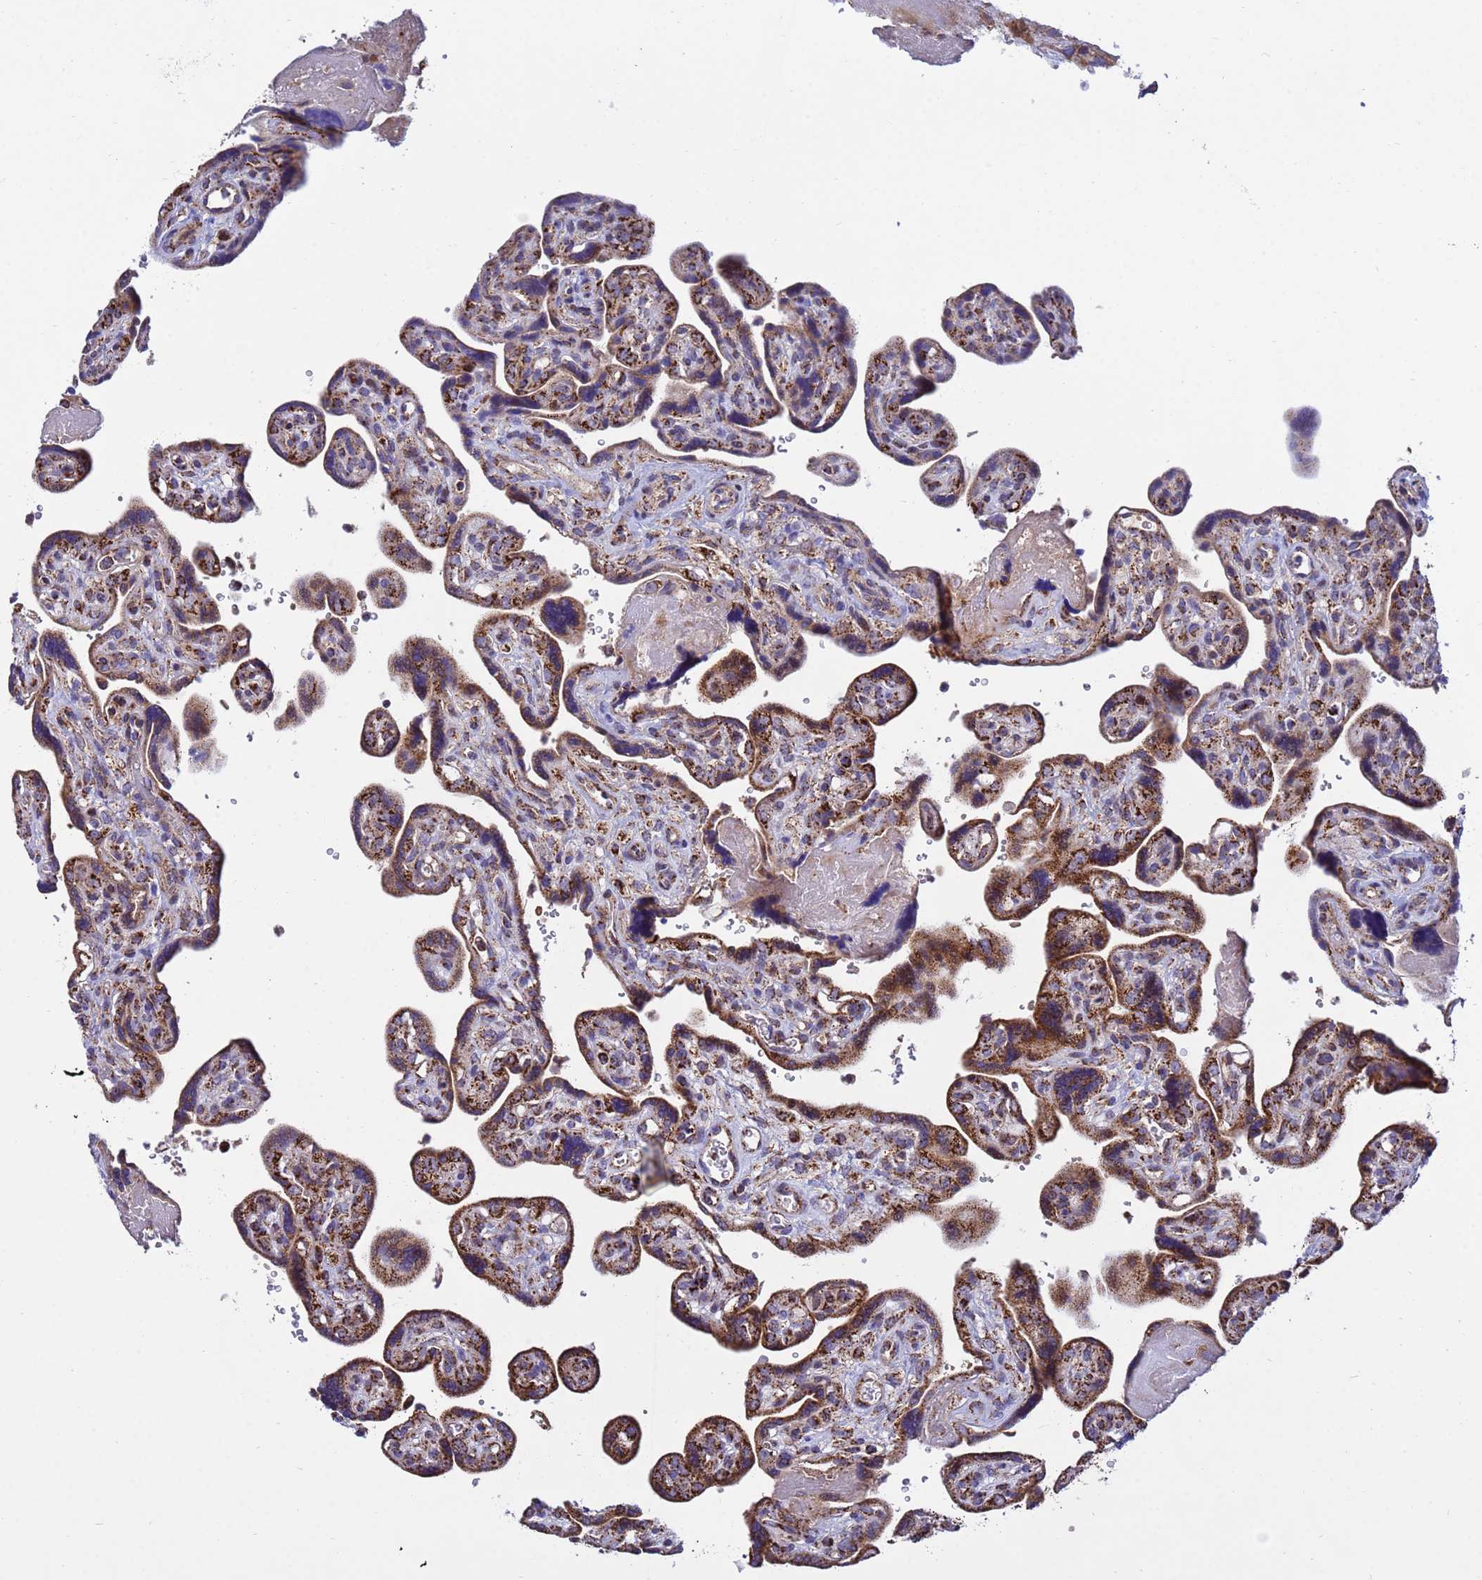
{"staining": {"intensity": "strong", "quantity": ">75%", "location": "cytoplasmic/membranous"}, "tissue": "placenta", "cell_type": "Trophoblastic cells", "image_type": "normal", "snomed": [{"axis": "morphology", "description": "Normal tissue, NOS"}, {"axis": "topography", "description": "Placenta"}], "caption": "This micrograph shows immunohistochemistry staining of unremarkable placenta, with high strong cytoplasmic/membranous expression in about >75% of trophoblastic cells.", "gene": "TUBGCP3", "patient": {"sex": "female", "age": 39}}